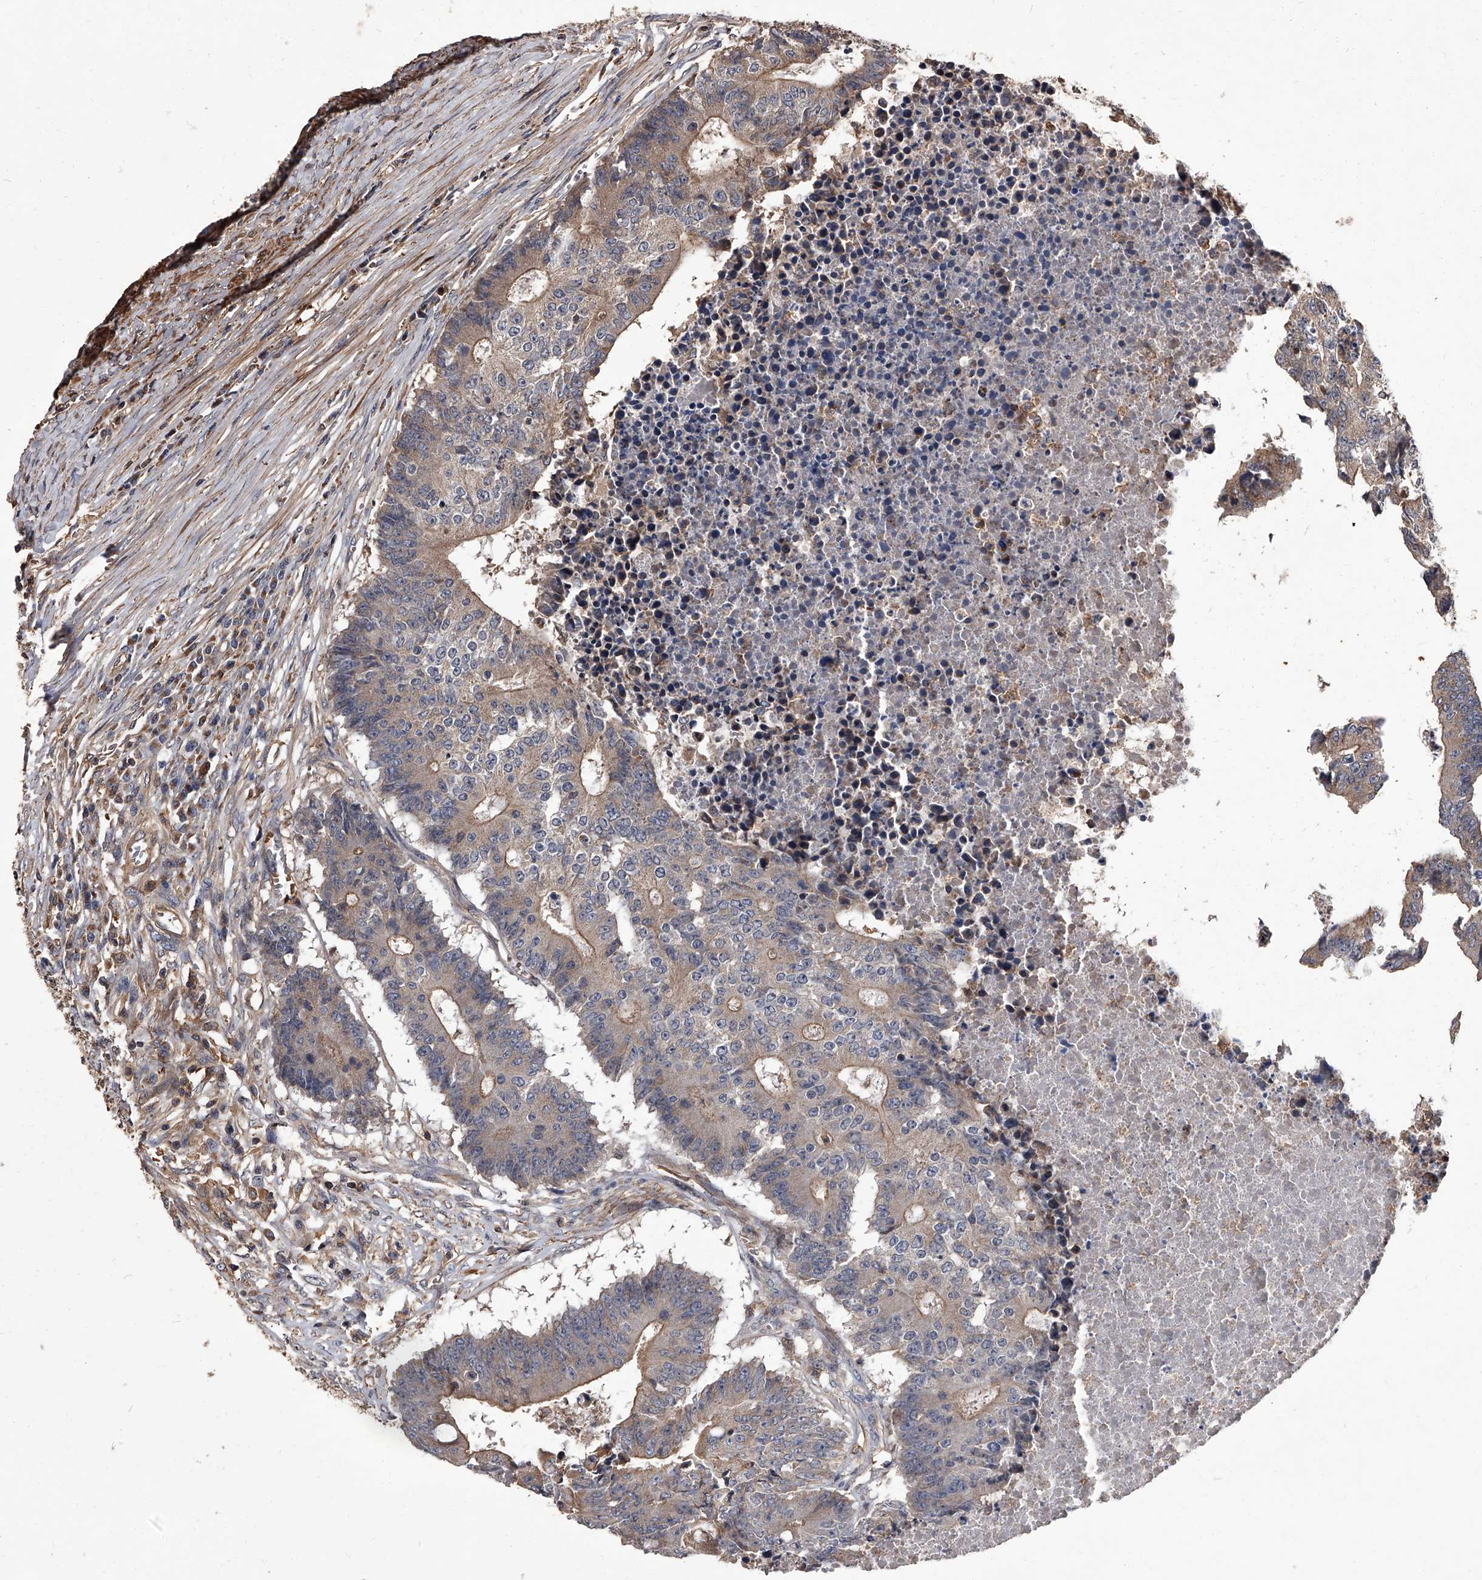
{"staining": {"intensity": "weak", "quantity": "25%-75%", "location": "cytoplasmic/membranous"}, "tissue": "colorectal cancer", "cell_type": "Tumor cells", "image_type": "cancer", "snomed": [{"axis": "morphology", "description": "Adenocarcinoma, NOS"}, {"axis": "topography", "description": "Colon"}], "caption": "Immunohistochemical staining of adenocarcinoma (colorectal) exhibits weak cytoplasmic/membranous protein positivity in about 25%-75% of tumor cells.", "gene": "STK36", "patient": {"sex": "male", "age": 87}}